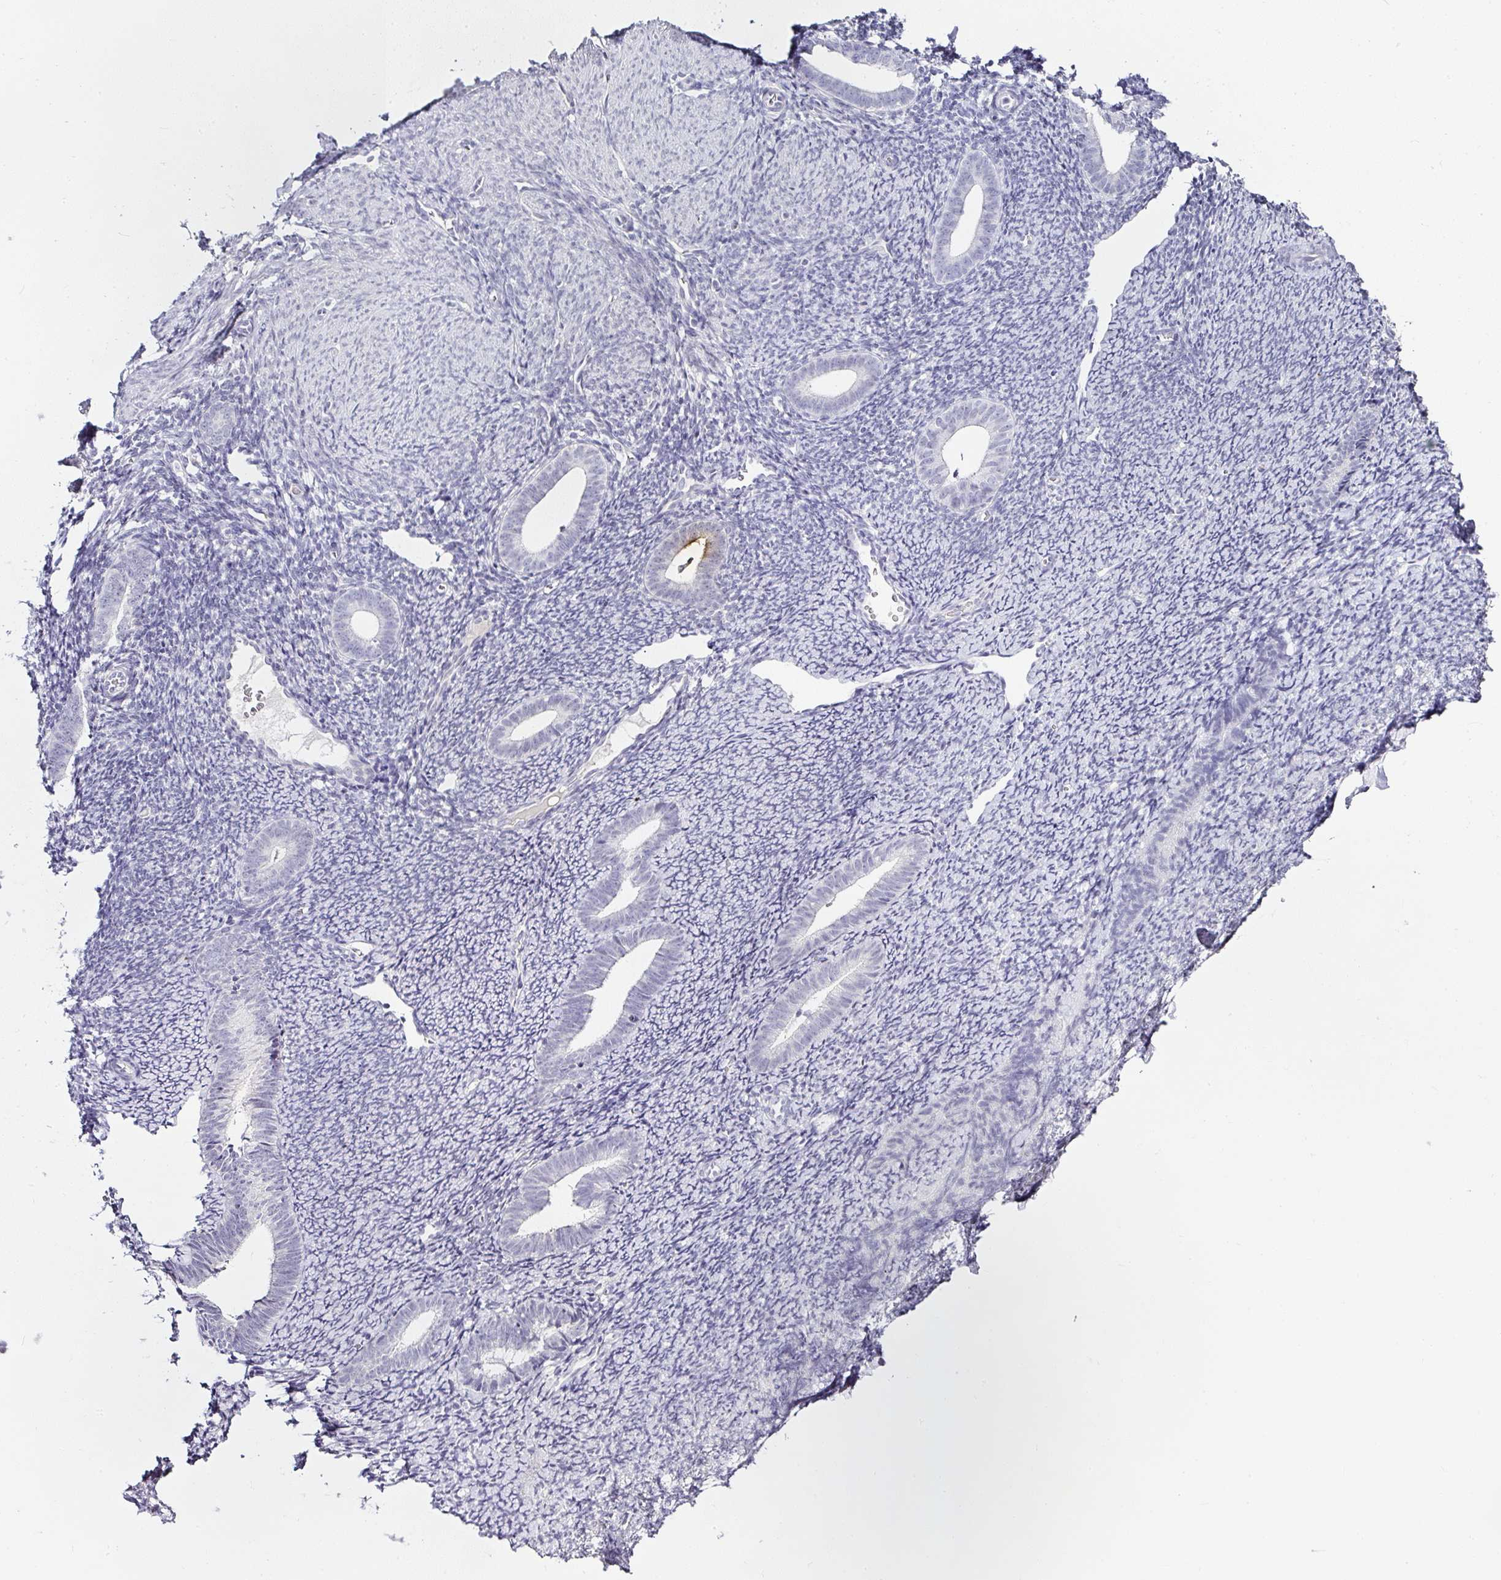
{"staining": {"intensity": "negative", "quantity": "none", "location": "none"}, "tissue": "endometrium", "cell_type": "Cells in endometrial stroma", "image_type": "normal", "snomed": [{"axis": "morphology", "description": "Normal tissue, NOS"}, {"axis": "topography", "description": "Endometrium"}], "caption": "IHC photomicrograph of unremarkable endometrium: endometrium stained with DAB demonstrates no significant protein expression in cells in endometrial stroma. (DAB IHC with hematoxylin counter stain).", "gene": "SERPINB3", "patient": {"sex": "female", "age": 39}}